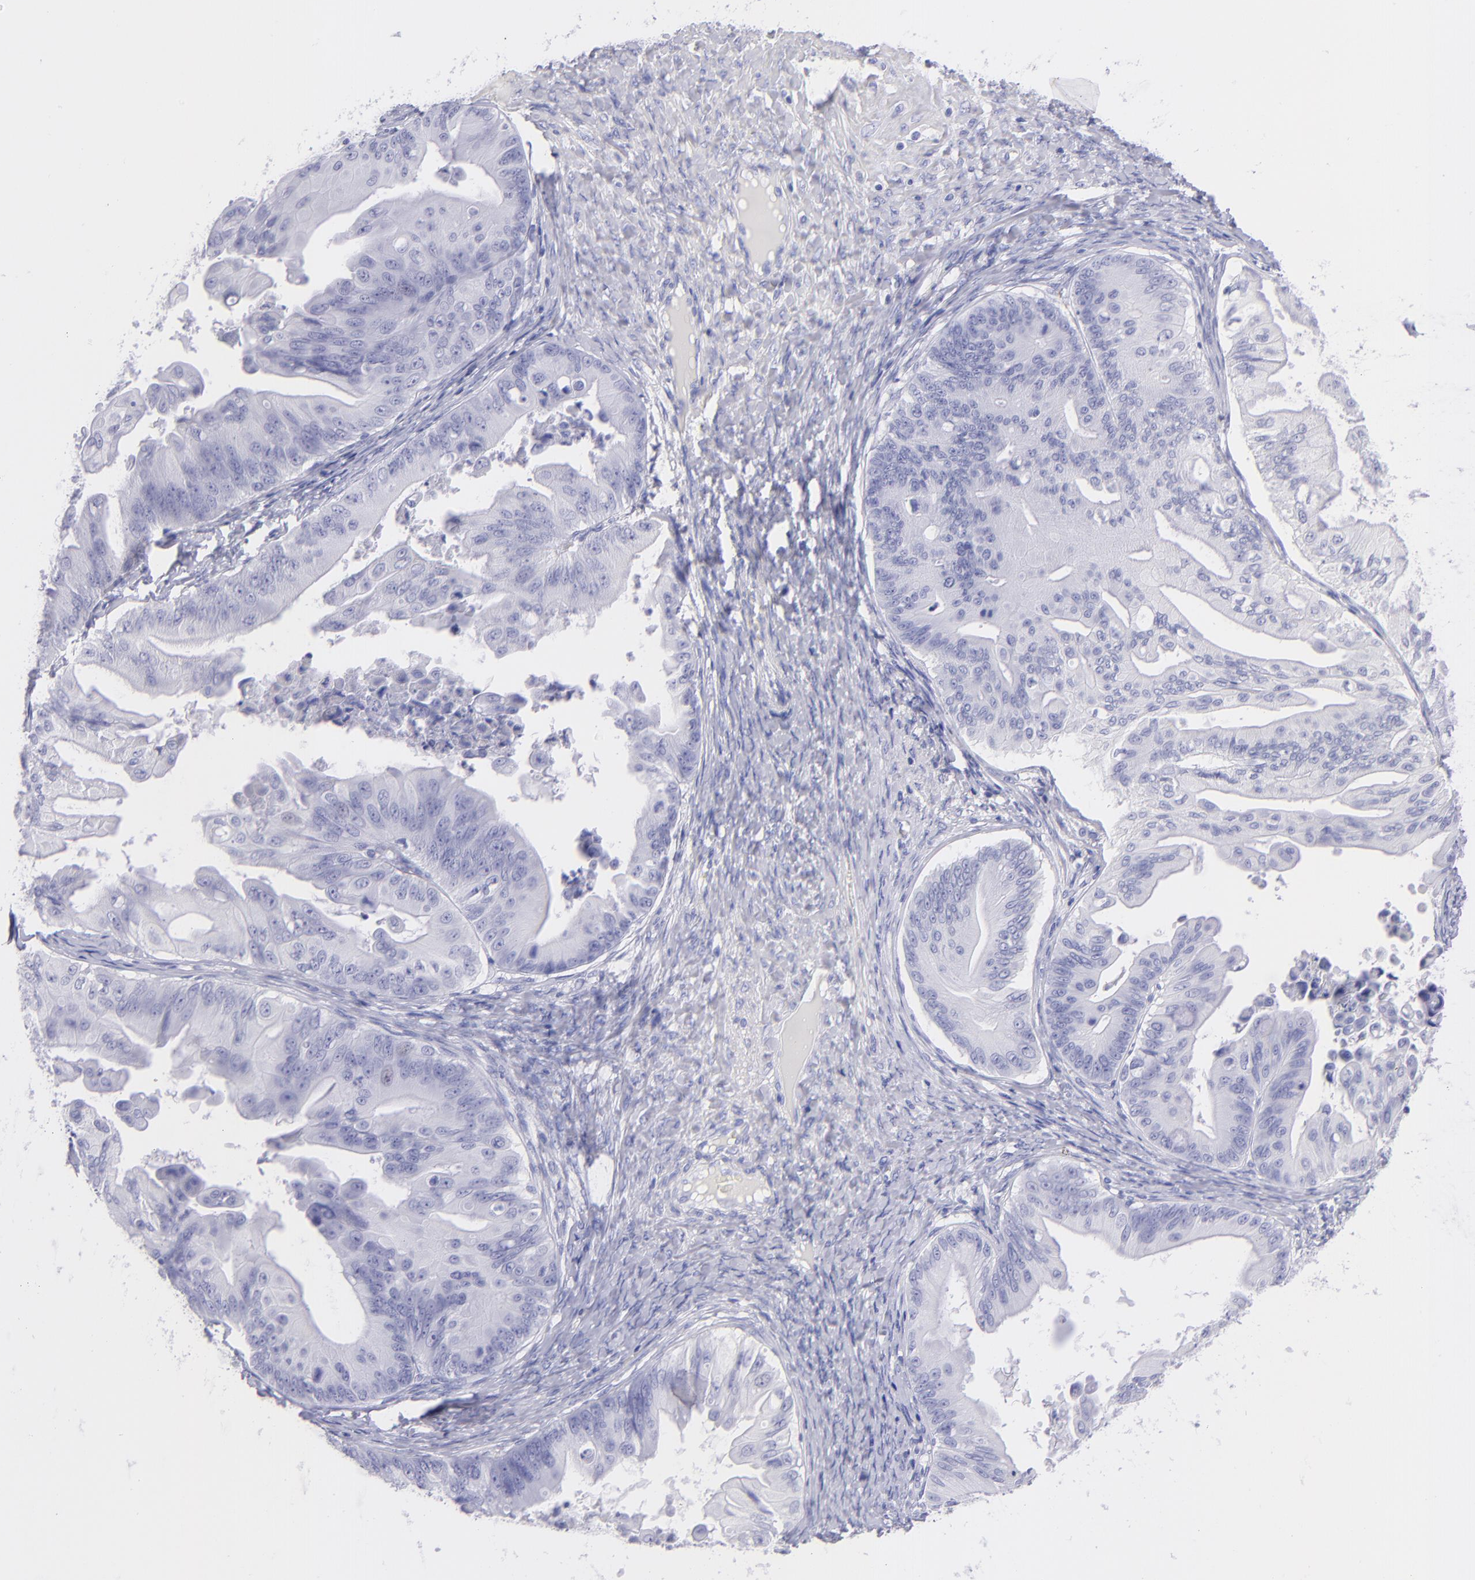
{"staining": {"intensity": "negative", "quantity": "none", "location": "none"}, "tissue": "ovarian cancer", "cell_type": "Tumor cells", "image_type": "cancer", "snomed": [{"axis": "morphology", "description": "Cystadenocarcinoma, mucinous, NOS"}, {"axis": "topography", "description": "Ovary"}], "caption": "IHC histopathology image of neoplastic tissue: human ovarian cancer (mucinous cystadenocarcinoma) stained with DAB (3,3'-diaminobenzidine) demonstrates no significant protein staining in tumor cells.", "gene": "CNP", "patient": {"sex": "female", "age": 37}}